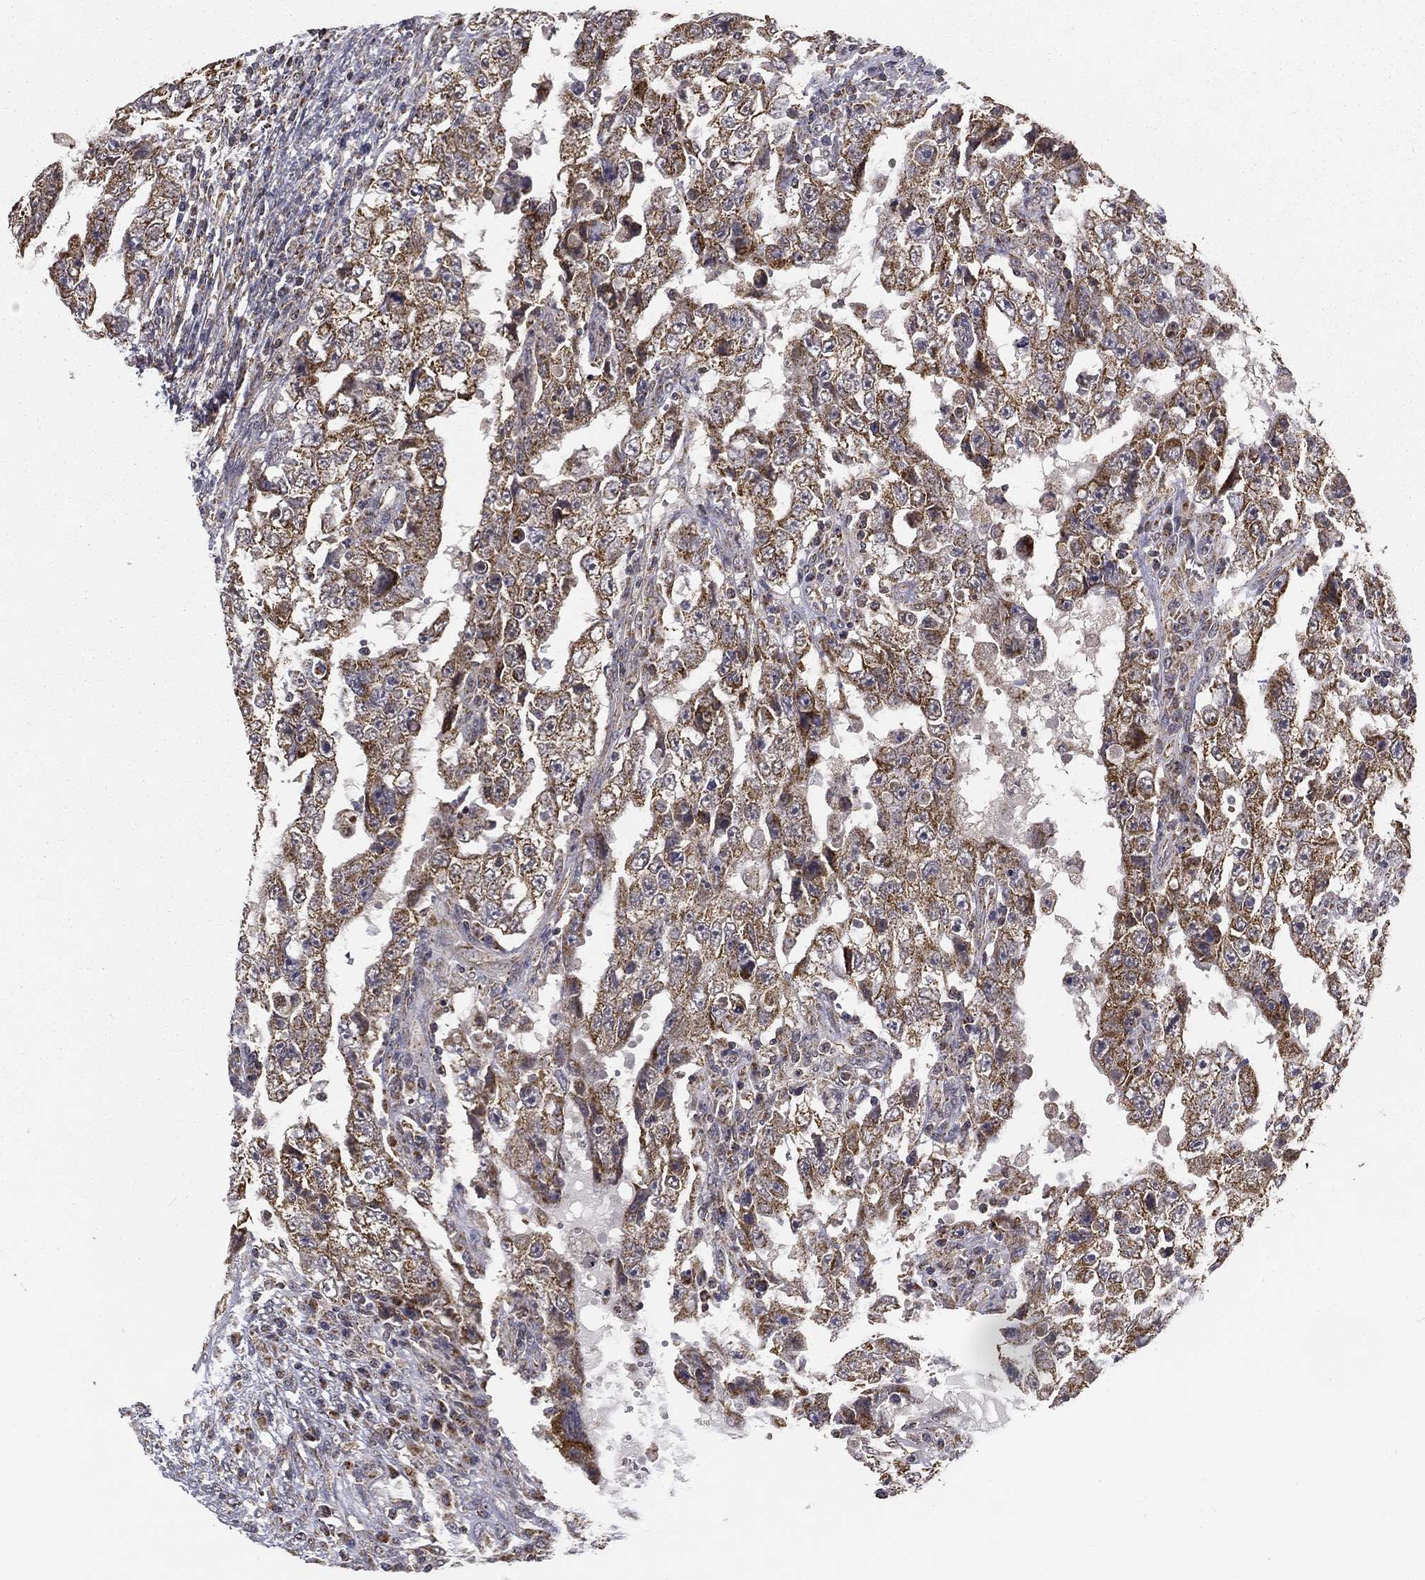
{"staining": {"intensity": "moderate", "quantity": ">75%", "location": "cytoplasmic/membranous"}, "tissue": "testis cancer", "cell_type": "Tumor cells", "image_type": "cancer", "snomed": [{"axis": "morphology", "description": "Carcinoma, Embryonal, NOS"}, {"axis": "topography", "description": "Testis"}], "caption": "Immunohistochemistry (IHC) (DAB (3,3'-diaminobenzidine)) staining of human testis cancer demonstrates moderate cytoplasmic/membranous protein positivity in approximately >75% of tumor cells. (brown staining indicates protein expression, while blue staining denotes nuclei).", "gene": "MRPL46", "patient": {"sex": "male", "age": 26}}